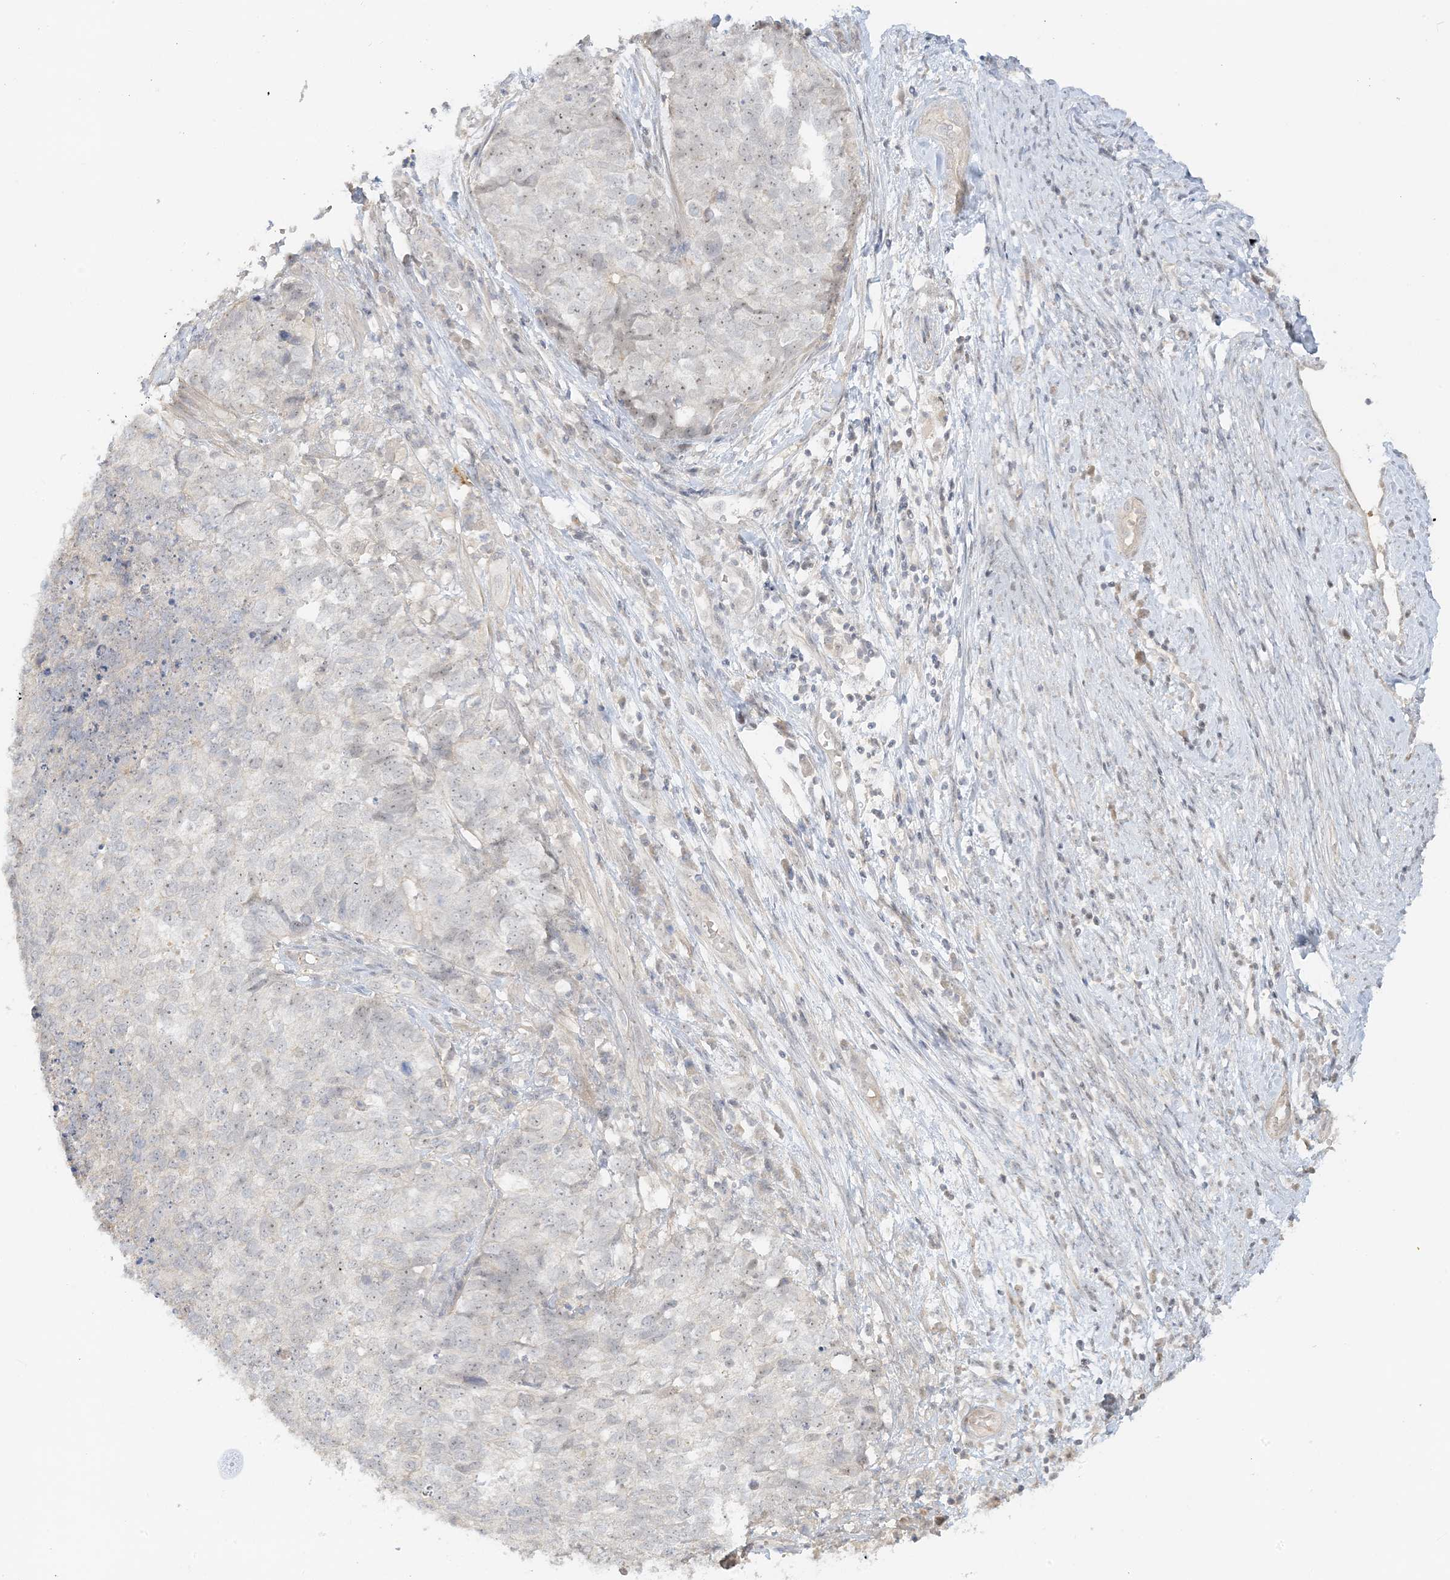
{"staining": {"intensity": "weak", "quantity": "<25%", "location": "nuclear"}, "tissue": "cervical cancer", "cell_type": "Tumor cells", "image_type": "cancer", "snomed": [{"axis": "morphology", "description": "Squamous cell carcinoma, NOS"}, {"axis": "topography", "description": "Cervix"}], "caption": "The immunohistochemistry photomicrograph has no significant expression in tumor cells of cervical cancer (squamous cell carcinoma) tissue.", "gene": "ETAA1", "patient": {"sex": "female", "age": 63}}